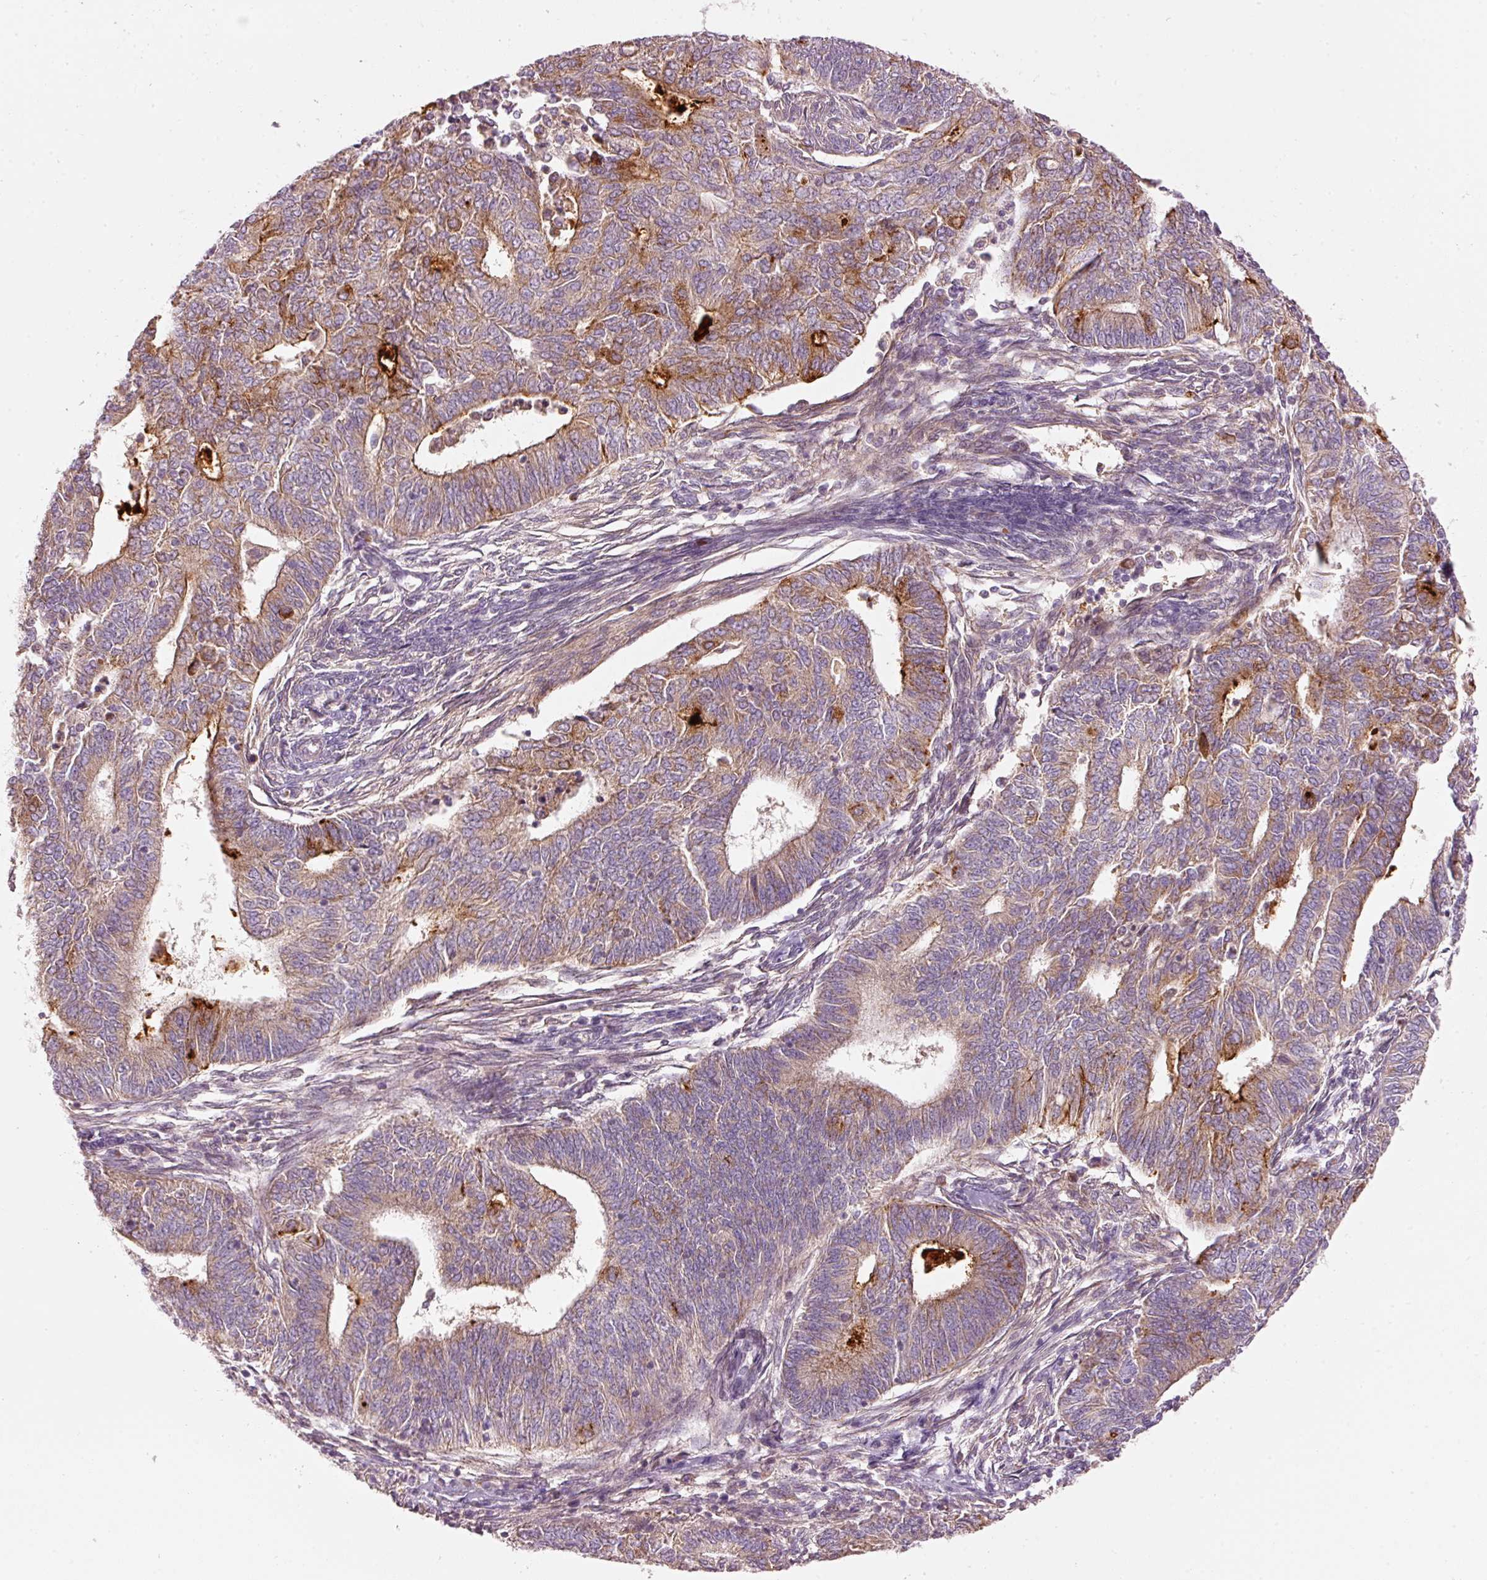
{"staining": {"intensity": "moderate", "quantity": "<25%", "location": "cytoplasmic/membranous"}, "tissue": "endometrial cancer", "cell_type": "Tumor cells", "image_type": "cancer", "snomed": [{"axis": "morphology", "description": "Adenocarcinoma, NOS"}, {"axis": "topography", "description": "Endometrium"}], "caption": "IHC micrograph of neoplastic tissue: adenocarcinoma (endometrial) stained using IHC displays low levels of moderate protein expression localized specifically in the cytoplasmic/membranous of tumor cells, appearing as a cytoplasmic/membranous brown color.", "gene": "KLHL21", "patient": {"sex": "female", "age": 62}}